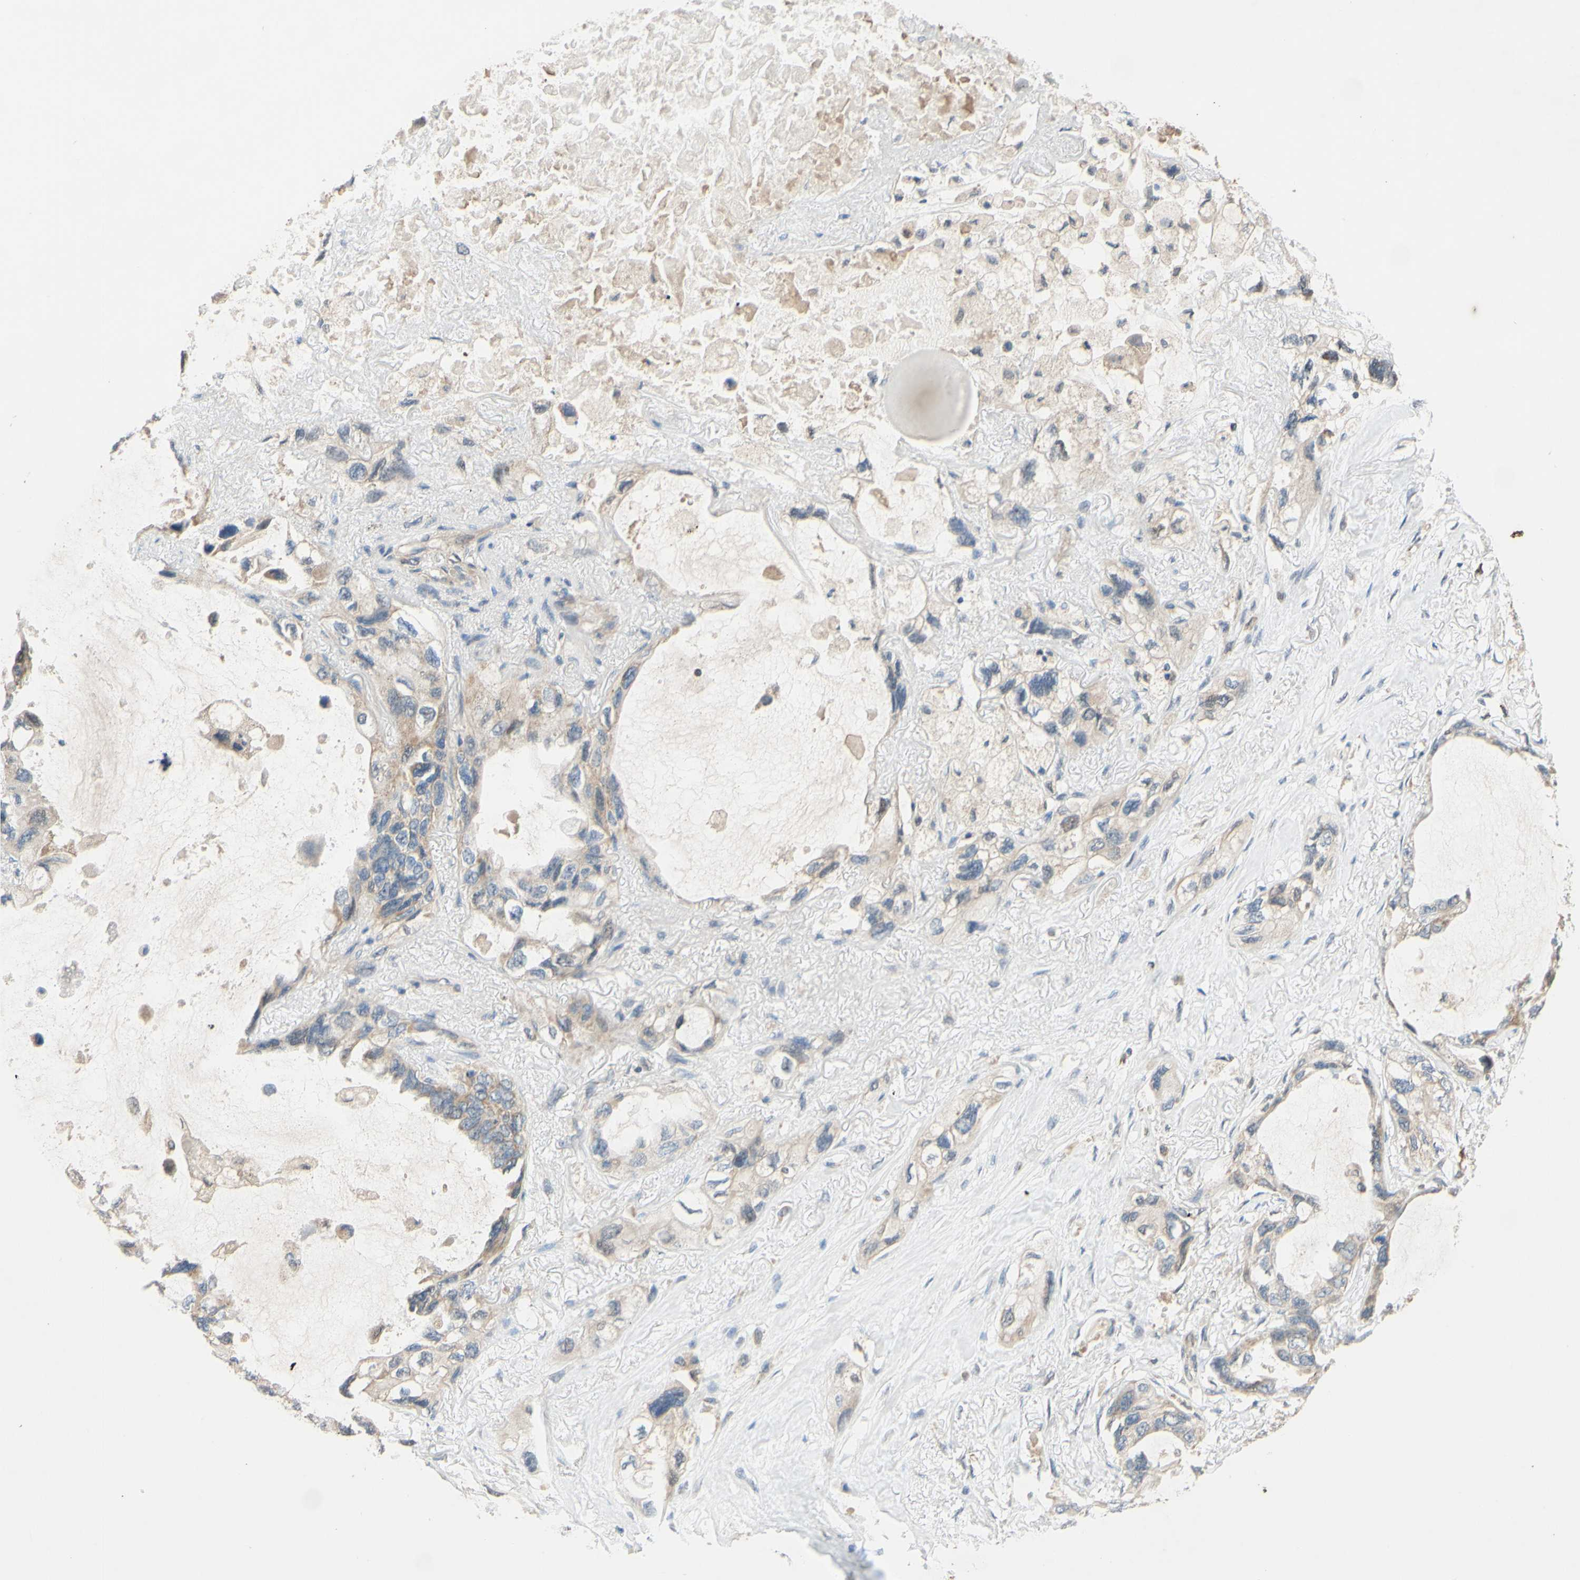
{"staining": {"intensity": "weak", "quantity": ">75%", "location": "cytoplasmic/membranous"}, "tissue": "lung cancer", "cell_type": "Tumor cells", "image_type": "cancer", "snomed": [{"axis": "morphology", "description": "Squamous cell carcinoma, NOS"}, {"axis": "topography", "description": "Lung"}], "caption": "Protein expression analysis of squamous cell carcinoma (lung) demonstrates weak cytoplasmic/membranous staining in about >75% of tumor cells.", "gene": "GATA1", "patient": {"sex": "female", "age": 73}}